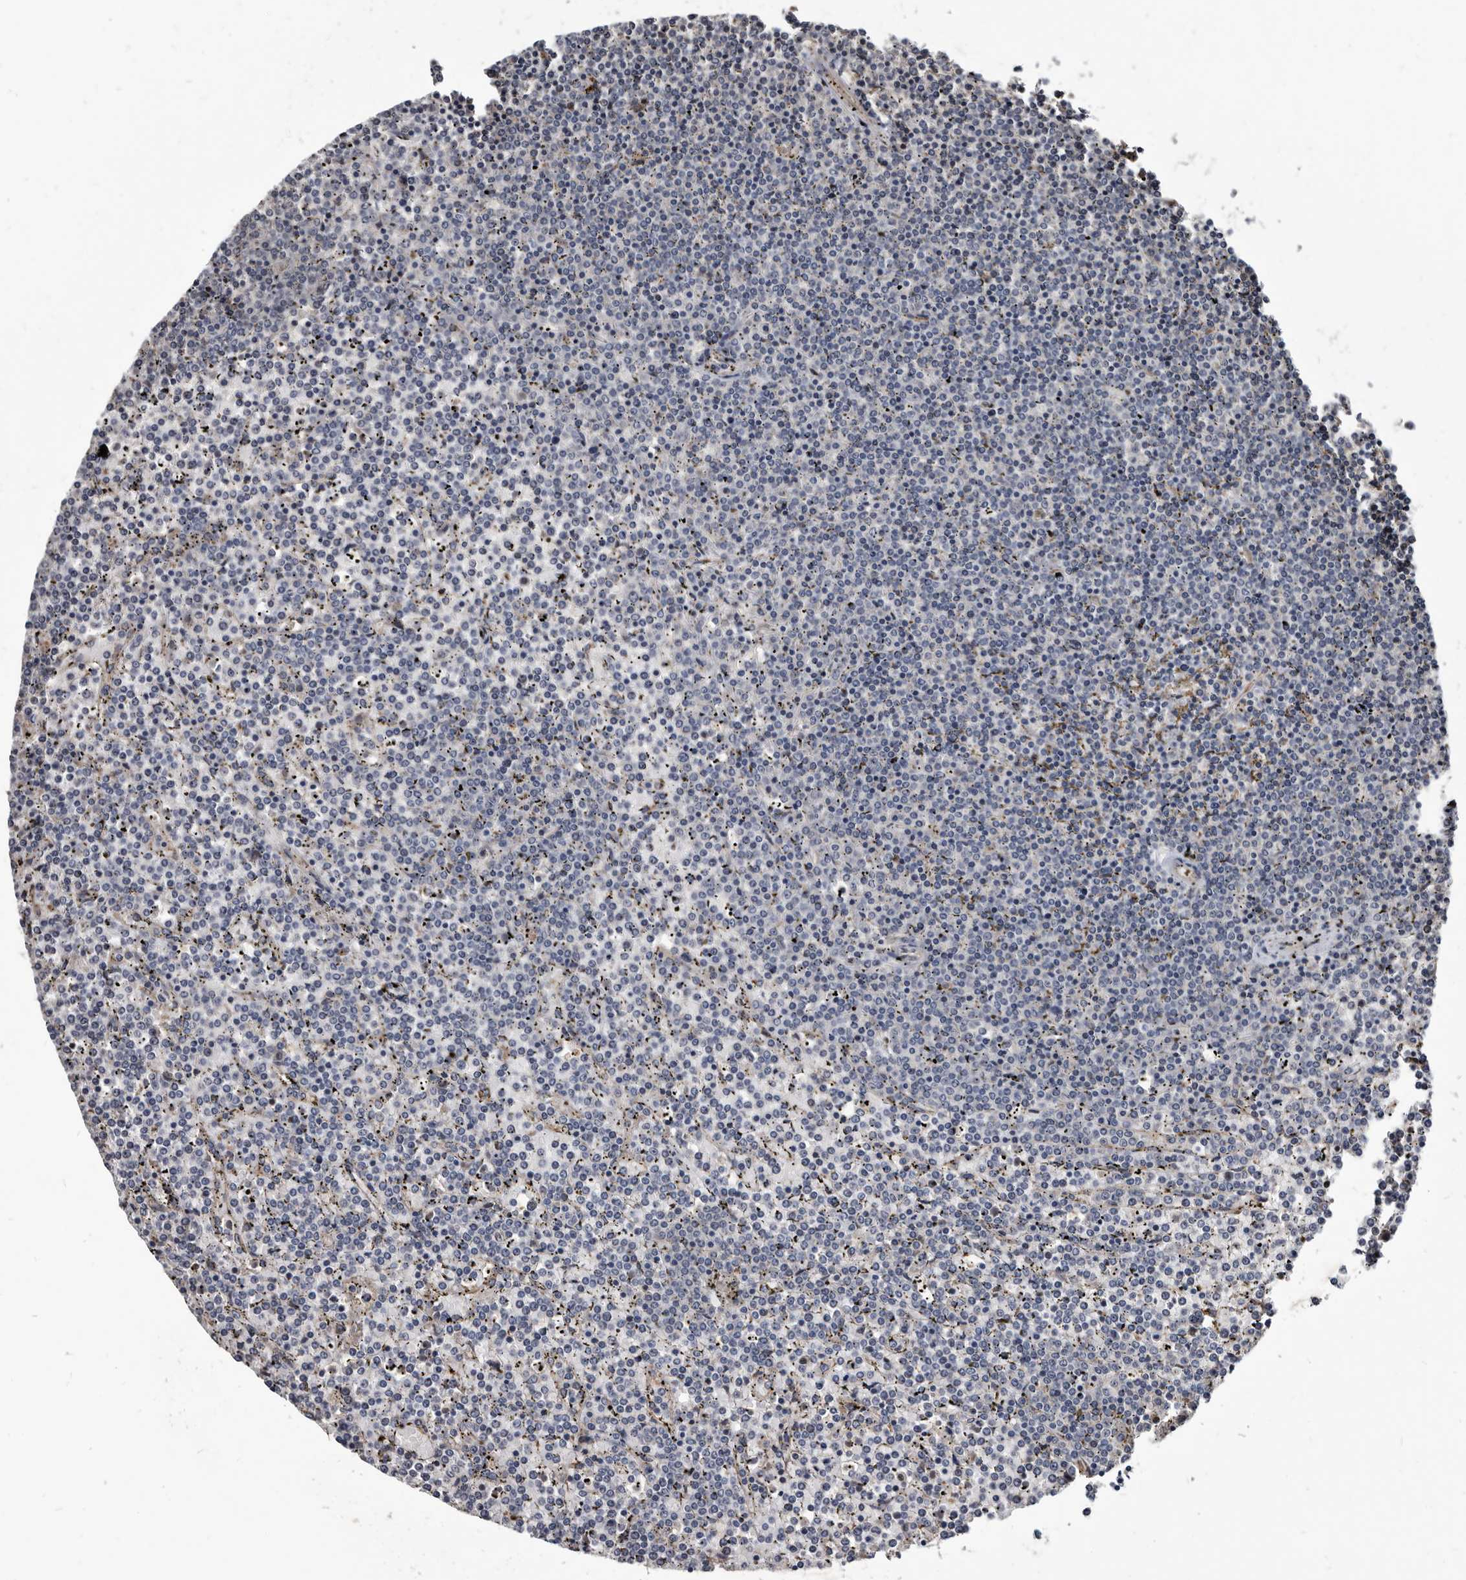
{"staining": {"intensity": "negative", "quantity": "none", "location": "none"}, "tissue": "lymphoma", "cell_type": "Tumor cells", "image_type": "cancer", "snomed": [{"axis": "morphology", "description": "Malignant lymphoma, non-Hodgkin's type, Low grade"}, {"axis": "topography", "description": "Spleen"}], "caption": "Immunohistochemistry (IHC) of low-grade malignant lymphoma, non-Hodgkin's type shows no expression in tumor cells.", "gene": "CTSA", "patient": {"sex": "female", "age": 19}}